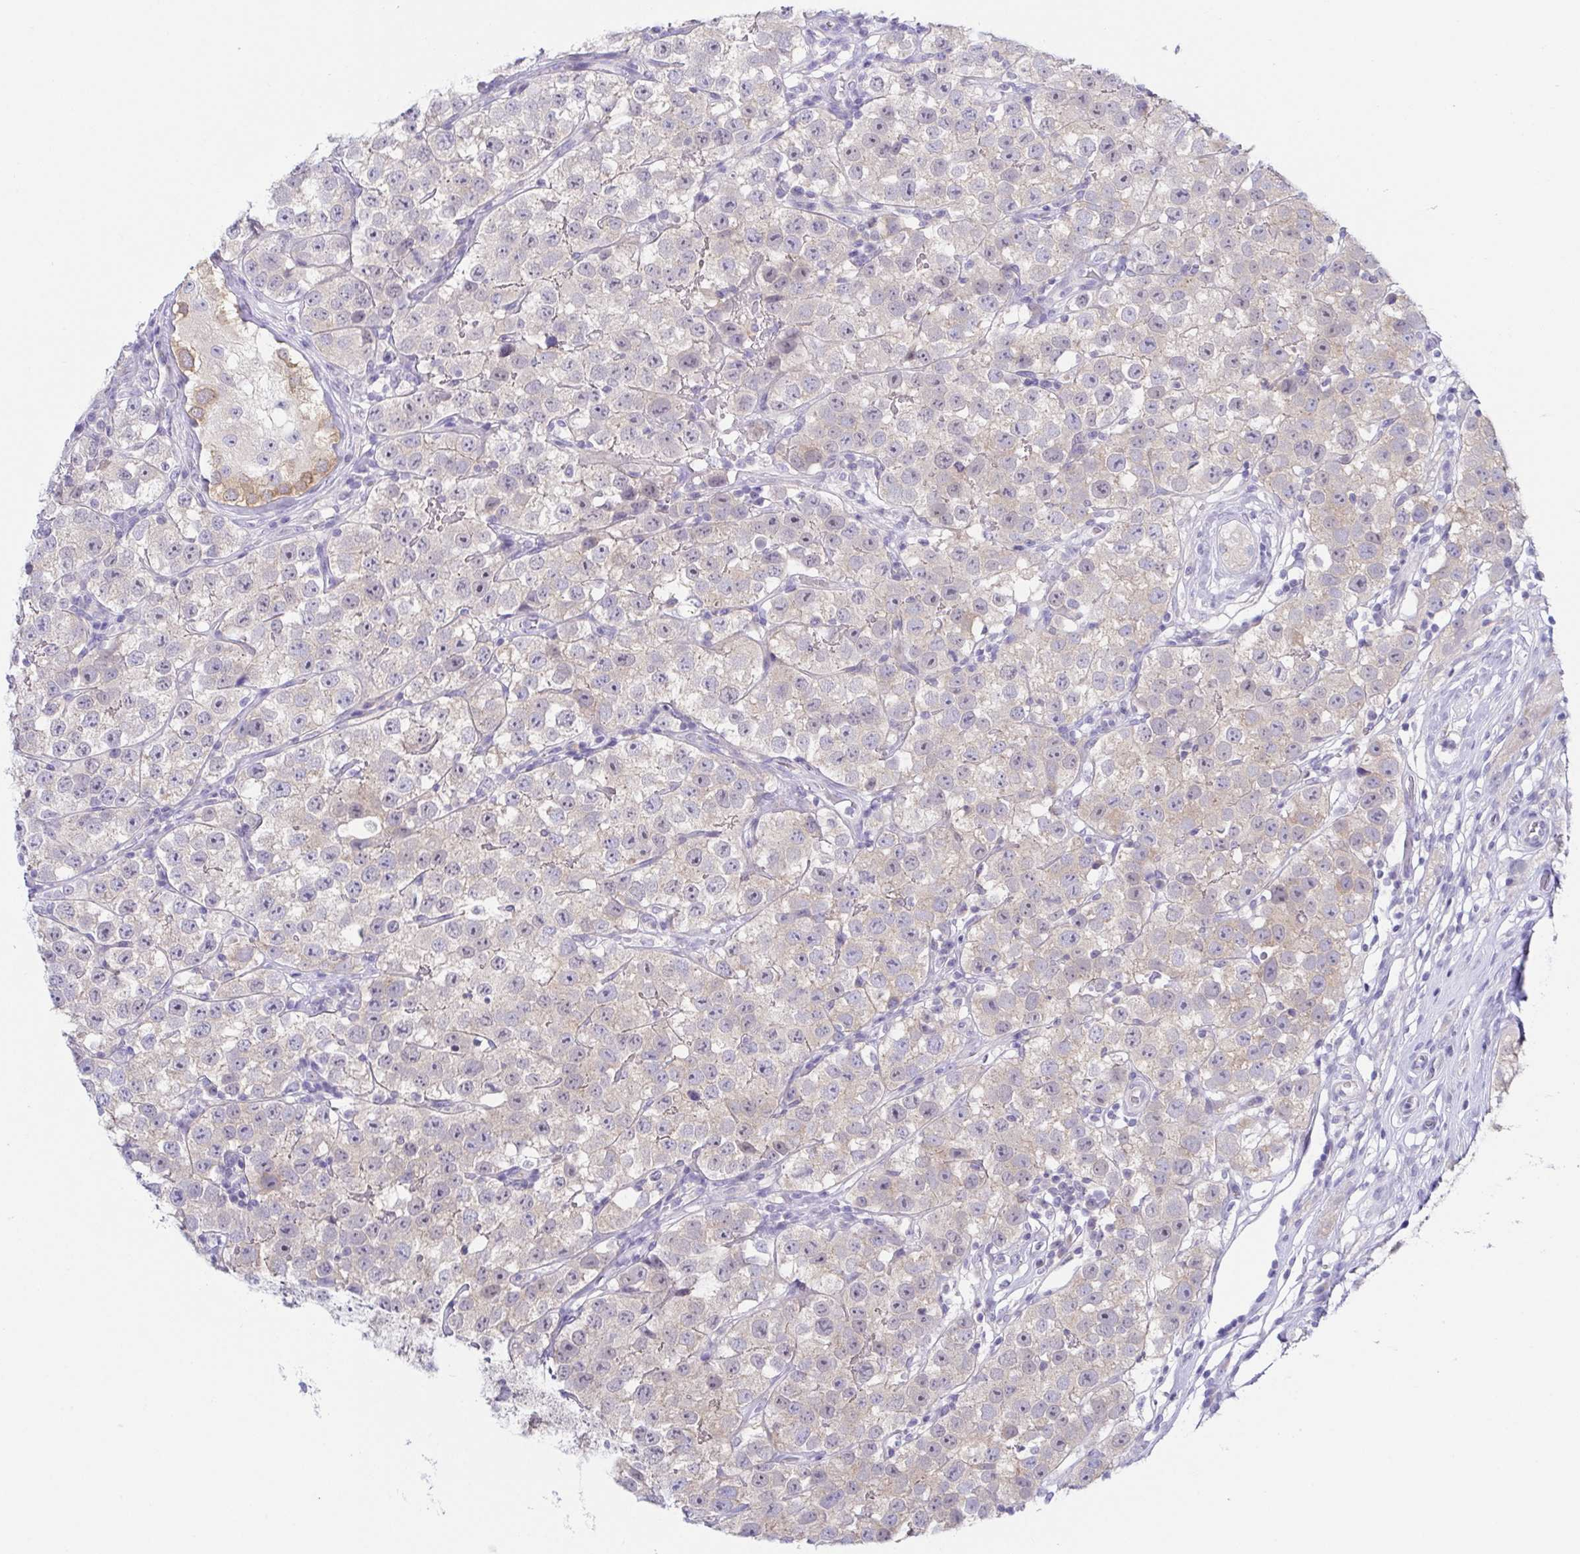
{"staining": {"intensity": "weak", "quantity": "<25%", "location": "cytoplasmic/membranous"}, "tissue": "testis cancer", "cell_type": "Tumor cells", "image_type": "cancer", "snomed": [{"axis": "morphology", "description": "Seminoma, NOS"}, {"axis": "topography", "description": "Testis"}], "caption": "The histopathology image reveals no staining of tumor cells in testis cancer.", "gene": "HTR2A", "patient": {"sex": "male", "age": 34}}